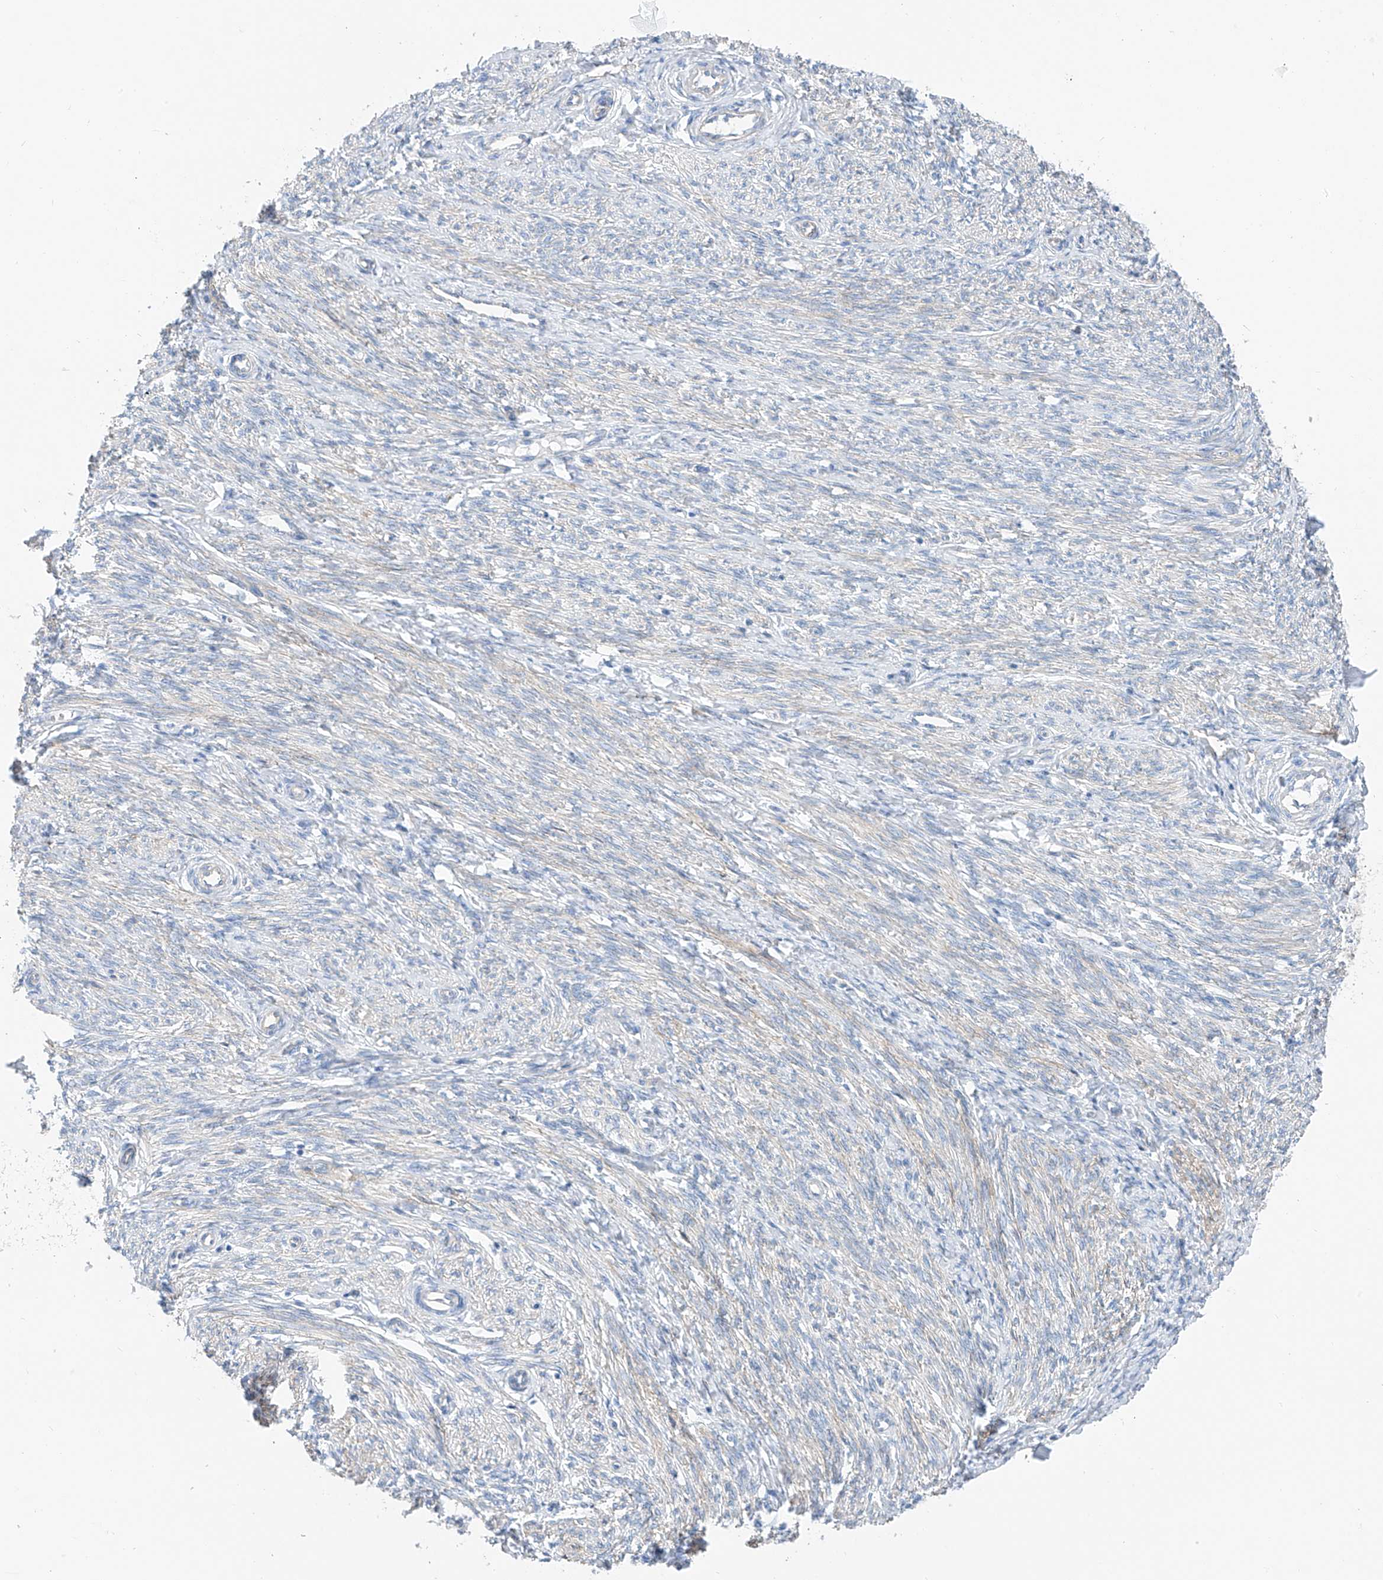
{"staining": {"intensity": "negative", "quantity": "none", "location": "none"}, "tissue": "endometrium", "cell_type": "Cells in endometrial stroma", "image_type": "normal", "snomed": [{"axis": "morphology", "description": "Normal tissue, NOS"}, {"axis": "topography", "description": "Endometrium"}], "caption": "This is a histopathology image of immunohistochemistry staining of benign endometrium, which shows no staining in cells in endometrial stroma.", "gene": "ITGA9", "patient": {"sex": "female", "age": 72}}